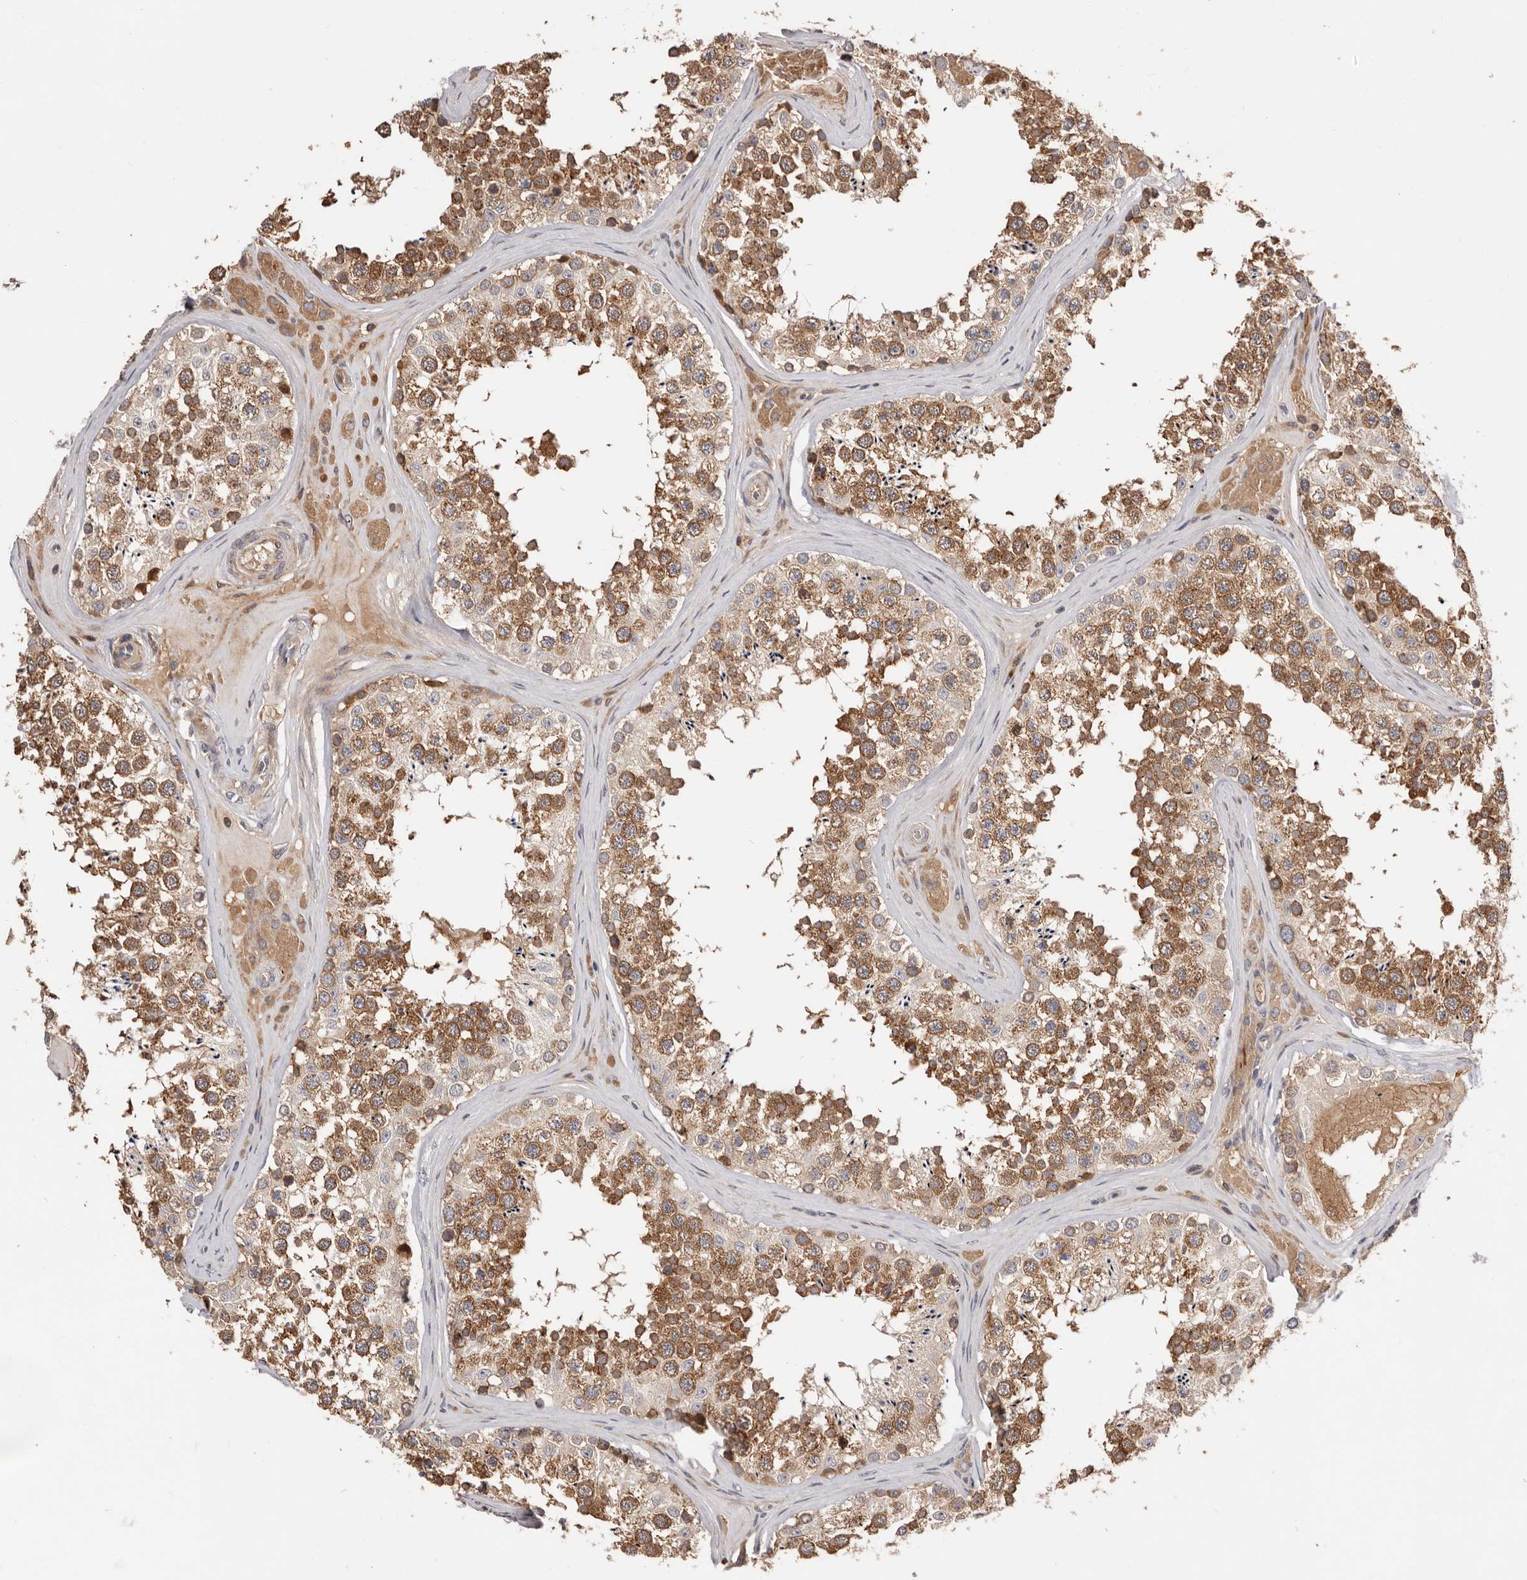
{"staining": {"intensity": "strong", "quantity": ">75%", "location": "cytoplasmic/membranous"}, "tissue": "testis", "cell_type": "Cells in seminiferous ducts", "image_type": "normal", "snomed": [{"axis": "morphology", "description": "Normal tissue, NOS"}, {"axis": "topography", "description": "Testis"}], "caption": "A histopathology image of testis stained for a protein displays strong cytoplasmic/membranous brown staining in cells in seminiferous ducts.", "gene": "DOP1A", "patient": {"sex": "male", "age": 46}}